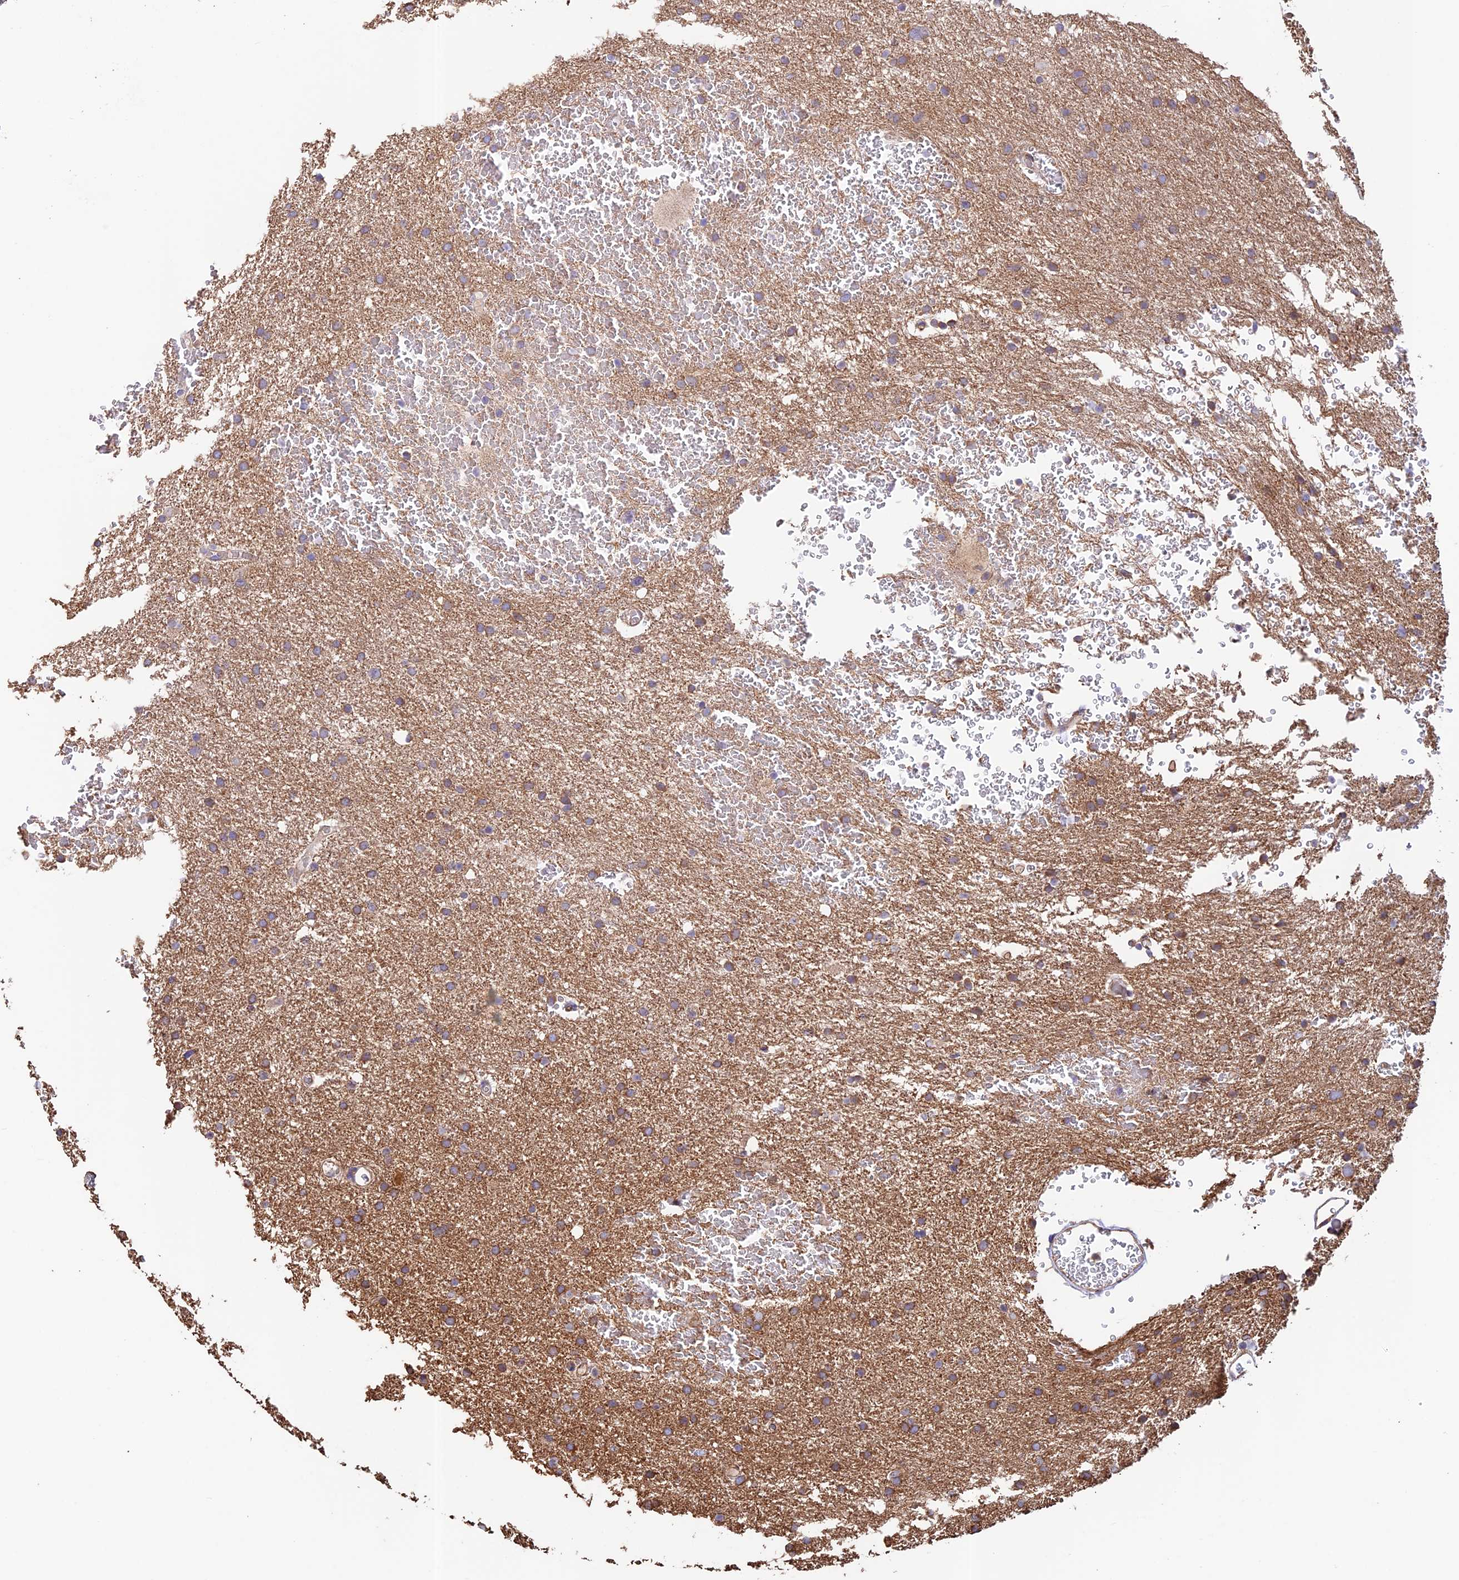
{"staining": {"intensity": "moderate", "quantity": ">75%", "location": "cytoplasmic/membranous"}, "tissue": "glioma", "cell_type": "Tumor cells", "image_type": "cancer", "snomed": [{"axis": "morphology", "description": "Glioma, malignant, High grade"}, {"axis": "topography", "description": "Cerebral cortex"}], "caption": "Brown immunohistochemical staining in human malignant glioma (high-grade) reveals moderate cytoplasmic/membranous positivity in approximately >75% of tumor cells. (DAB IHC with brightfield microscopy, high magnification).", "gene": "EMC3", "patient": {"sex": "female", "age": 36}}